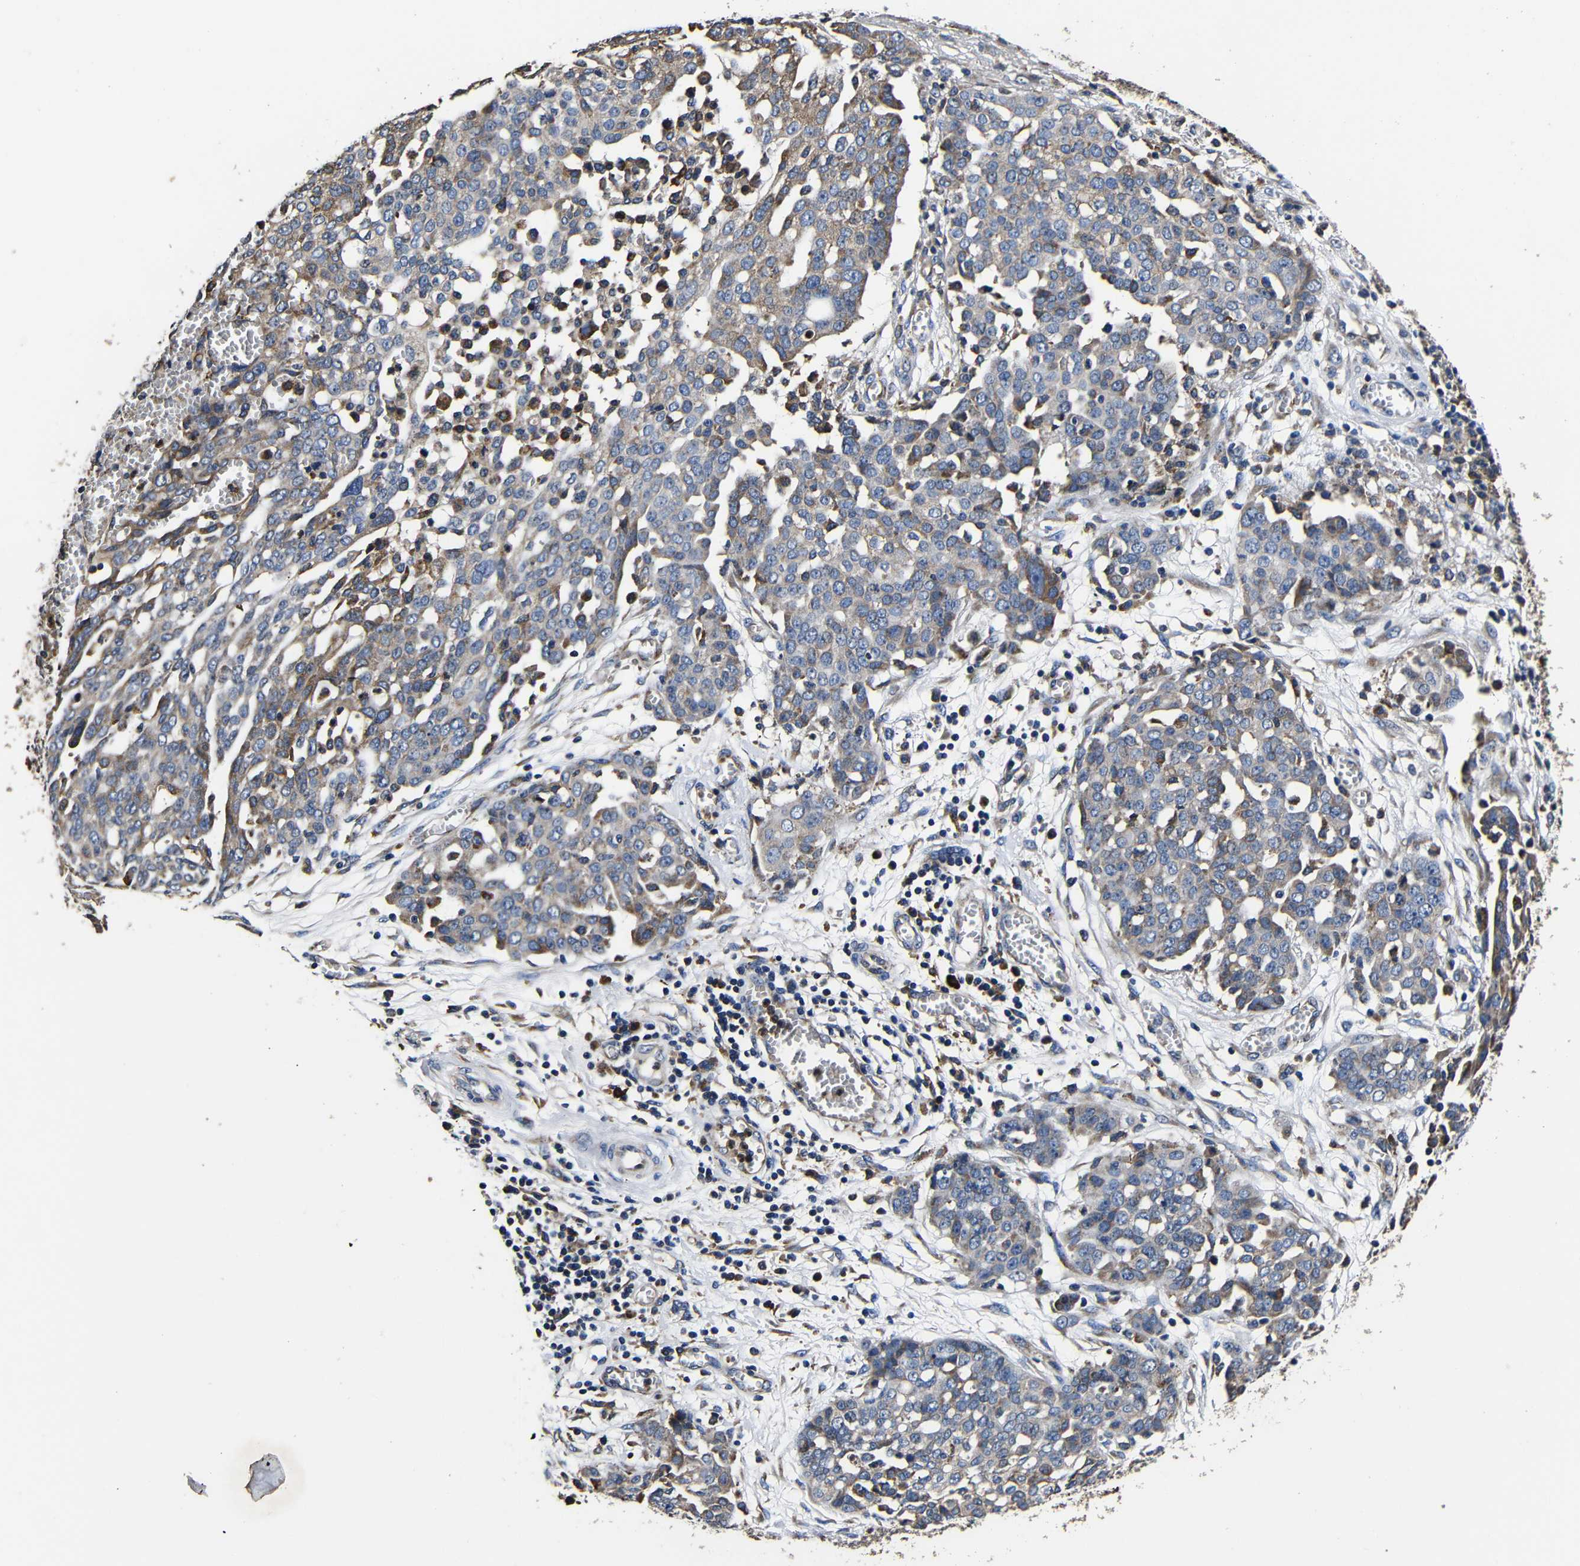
{"staining": {"intensity": "moderate", "quantity": "<25%", "location": "cytoplasmic/membranous"}, "tissue": "ovarian cancer", "cell_type": "Tumor cells", "image_type": "cancer", "snomed": [{"axis": "morphology", "description": "Cystadenocarcinoma, serous, NOS"}, {"axis": "topography", "description": "Soft tissue"}, {"axis": "topography", "description": "Ovary"}], "caption": "A brown stain labels moderate cytoplasmic/membranous staining of a protein in human ovarian cancer (serous cystadenocarcinoma) tumor cells. The protein is stained brown, and the nuclei are stained in blue (DAB IHC with brightfield microscopy, high magnification).", "gene": "SCN9A", "patient": {"sex": "female", "age": 57}}